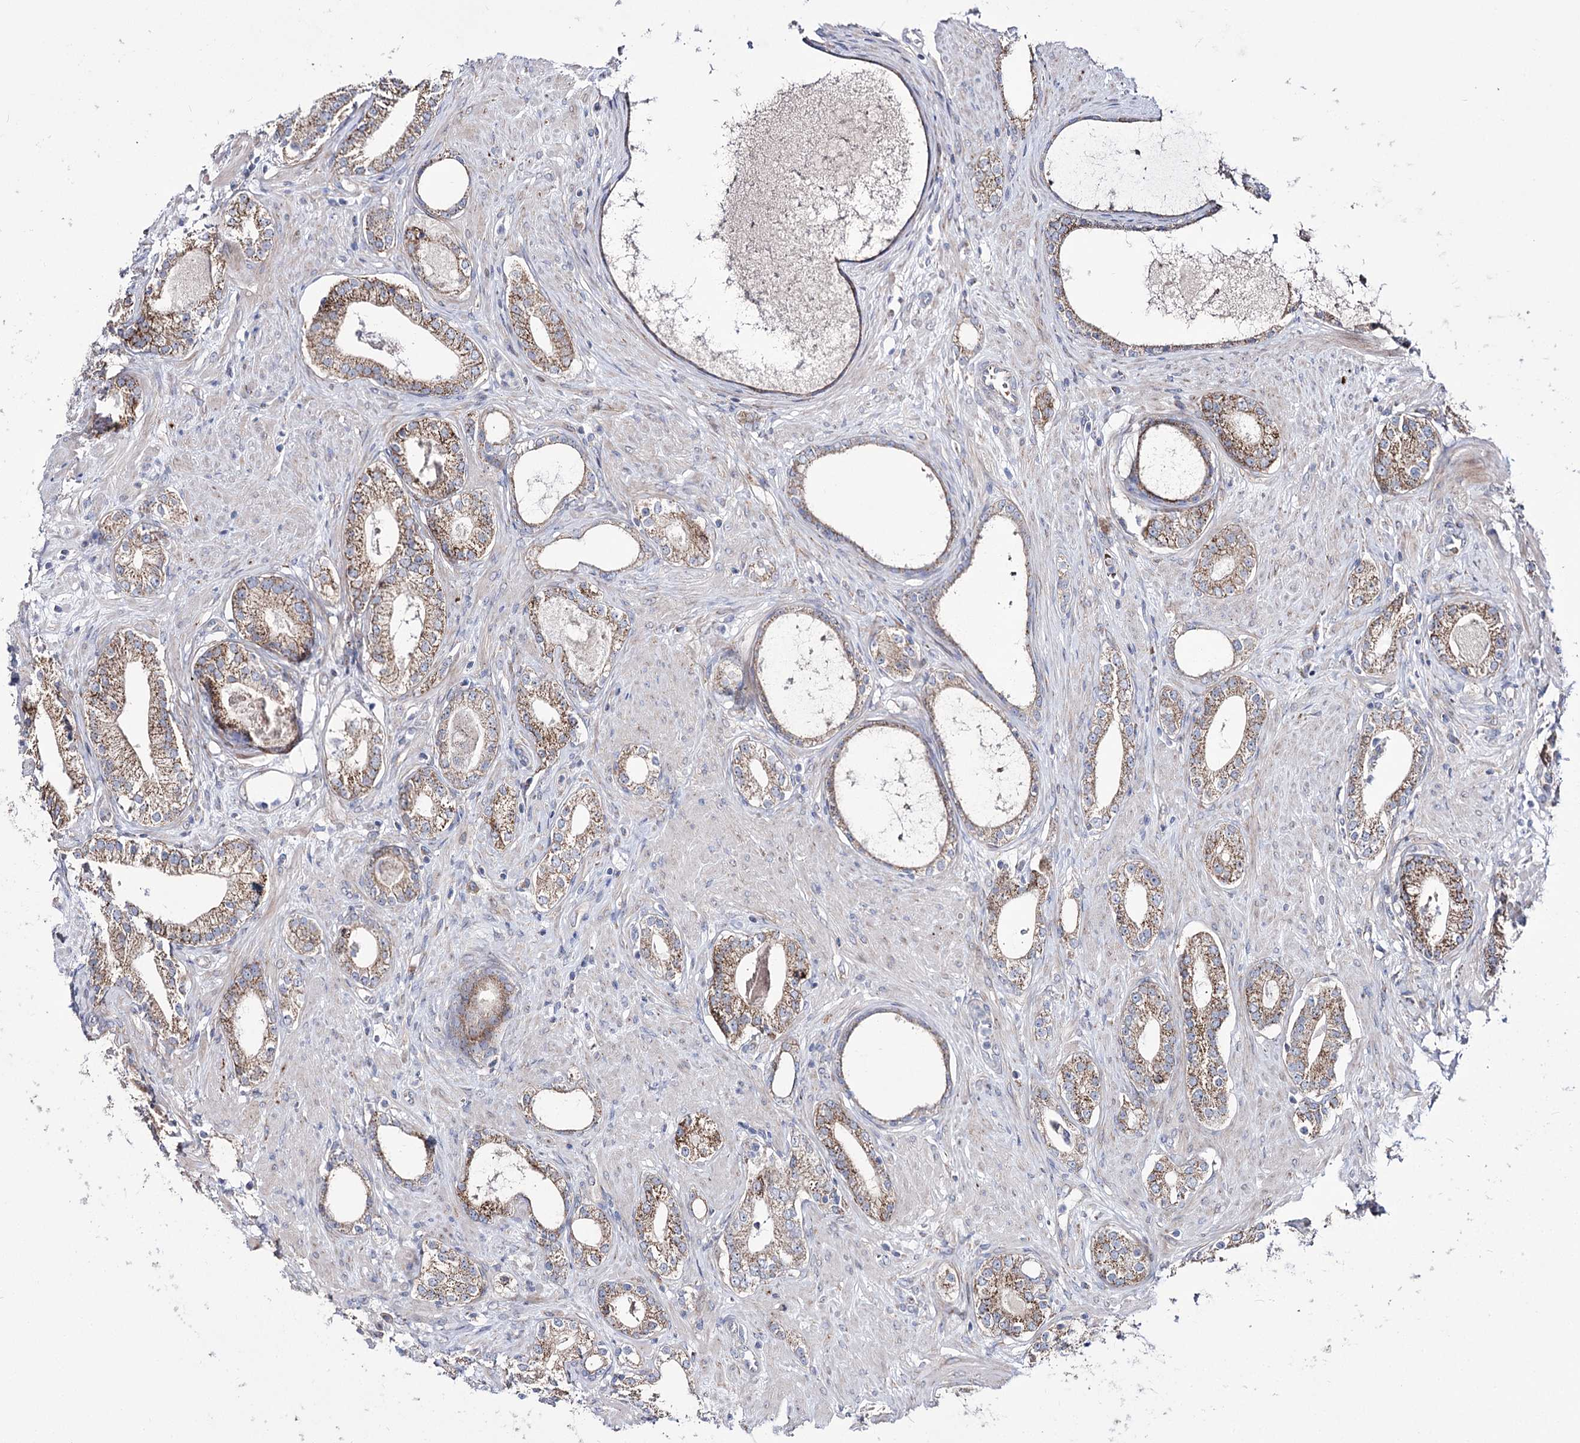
{"staining": {"intensity": "moderate", "quantity": ">75%", "location": "cytoplasmic/membranous"}, "tissue": "prostate cancer", "cell_type": "Tumor cells", "image_type": "cancer", "snomed": [{"axis": "morphology", "description": "Adenocarcinoma, High grade"}, {"axis": "topography", "description": "Prostate"}], "caption": "This histopathology image shows immunohistochemistry (IHC) staining of human adenocarcinoma (high-grade) (prostate), with medium moderate cytoplasmic/membranous staining in about >75% of tumor cells.", "gene": "OSBPL5", "patient": {"sex": "male", "age": 63}}